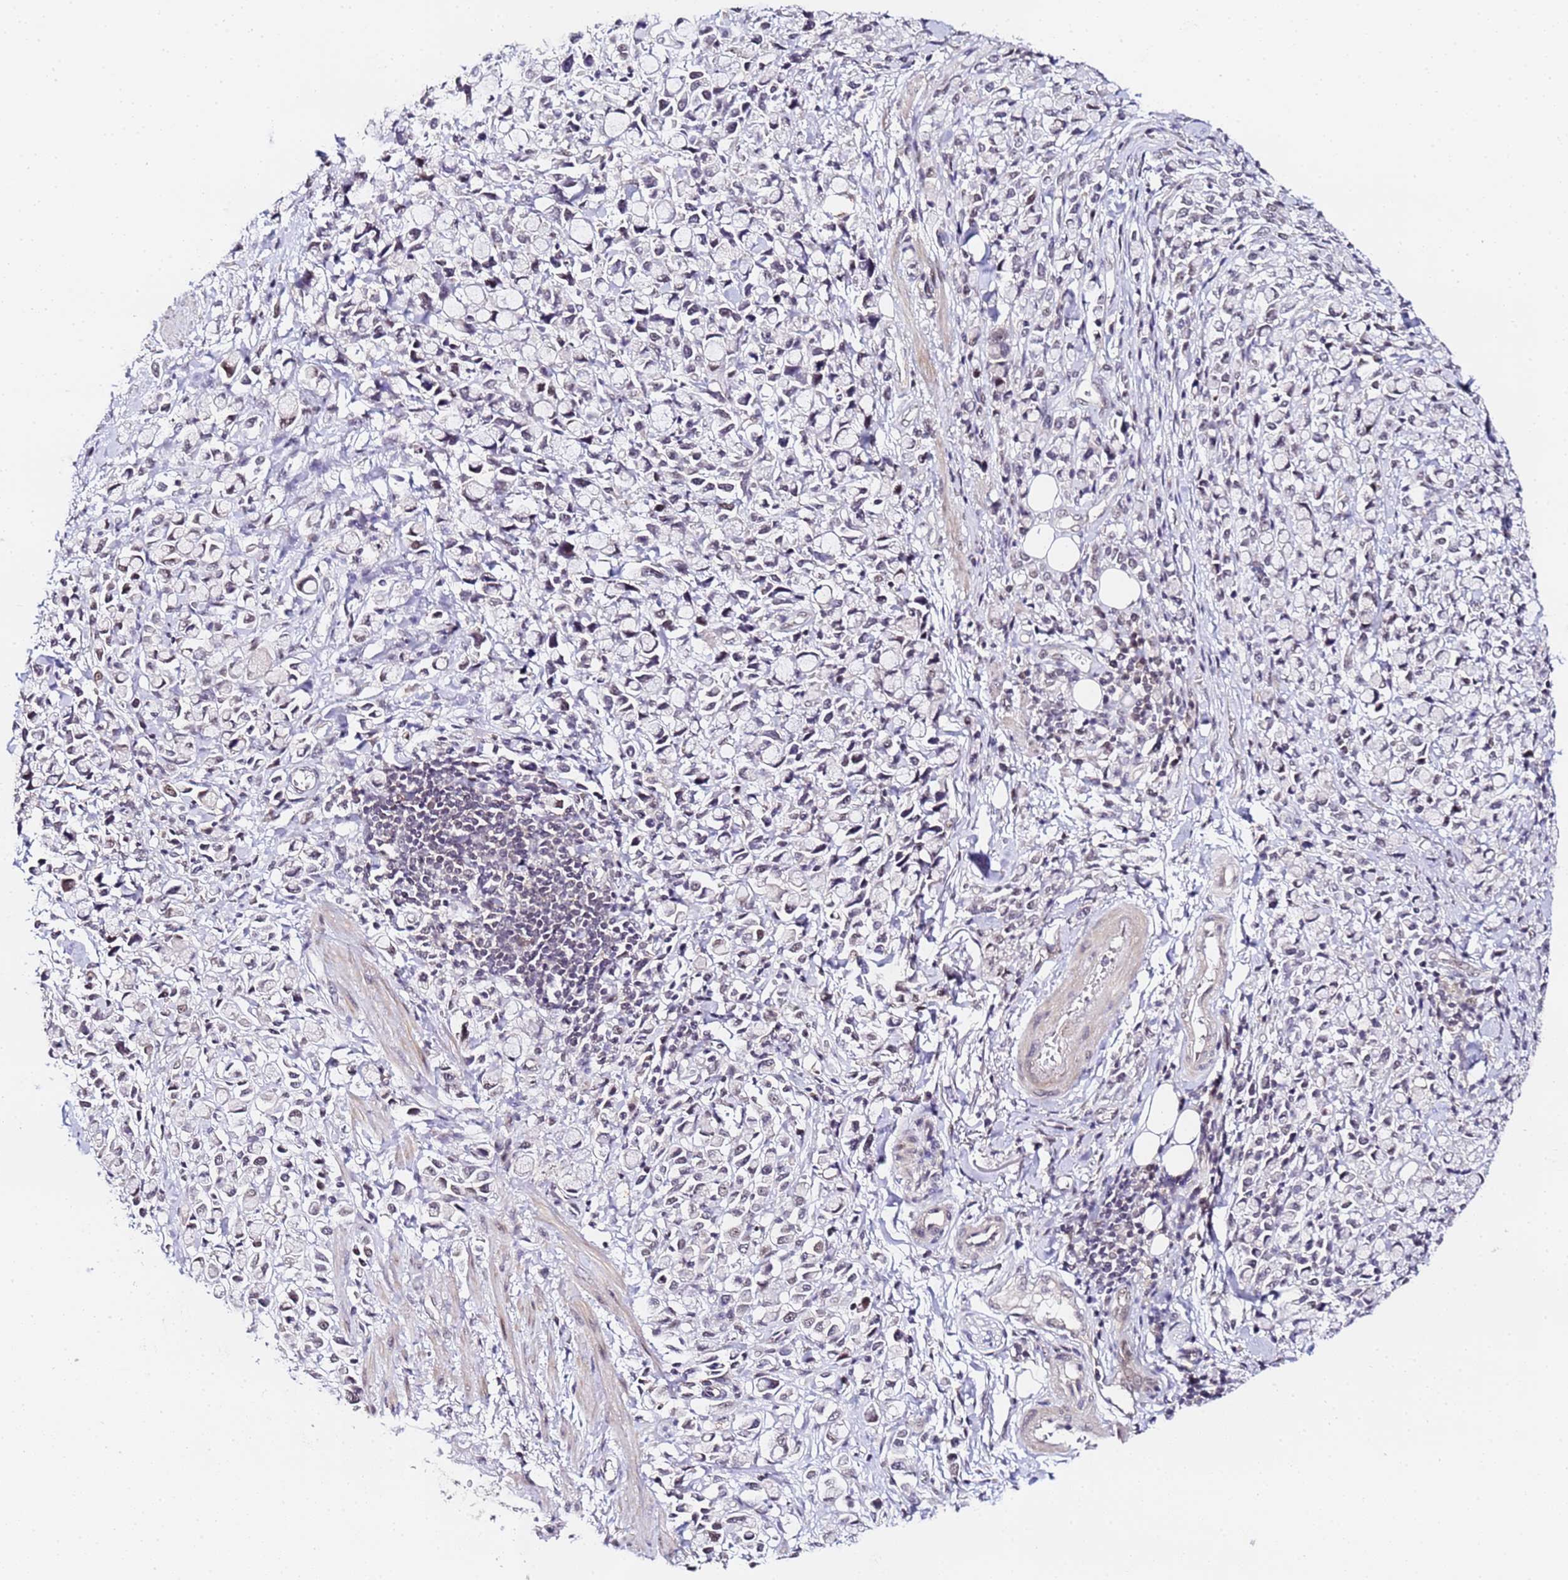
{"staining": {"intensity": "negative", "quantity": "none", "location": "none"}, "tissue": "stomach cancer", "cell_type": "Tumor cells", "image_type": "cancer", "snomed": [{"axis": "morphology", "description": "Adenocarcinoma, NOS"}, {"axis": "topography", "description": "Stomach"}], "caption": "Tumor cells show no significant protein staining in adenocarcinoma (stomach). The staining was performed using DAB to visualize the protein expression in brown, while the nuclei were stained in blue with hematoxylin (Magnification: 20x).", "gene": "LSM3", "patient": {"sex": "female", "age": 81}}